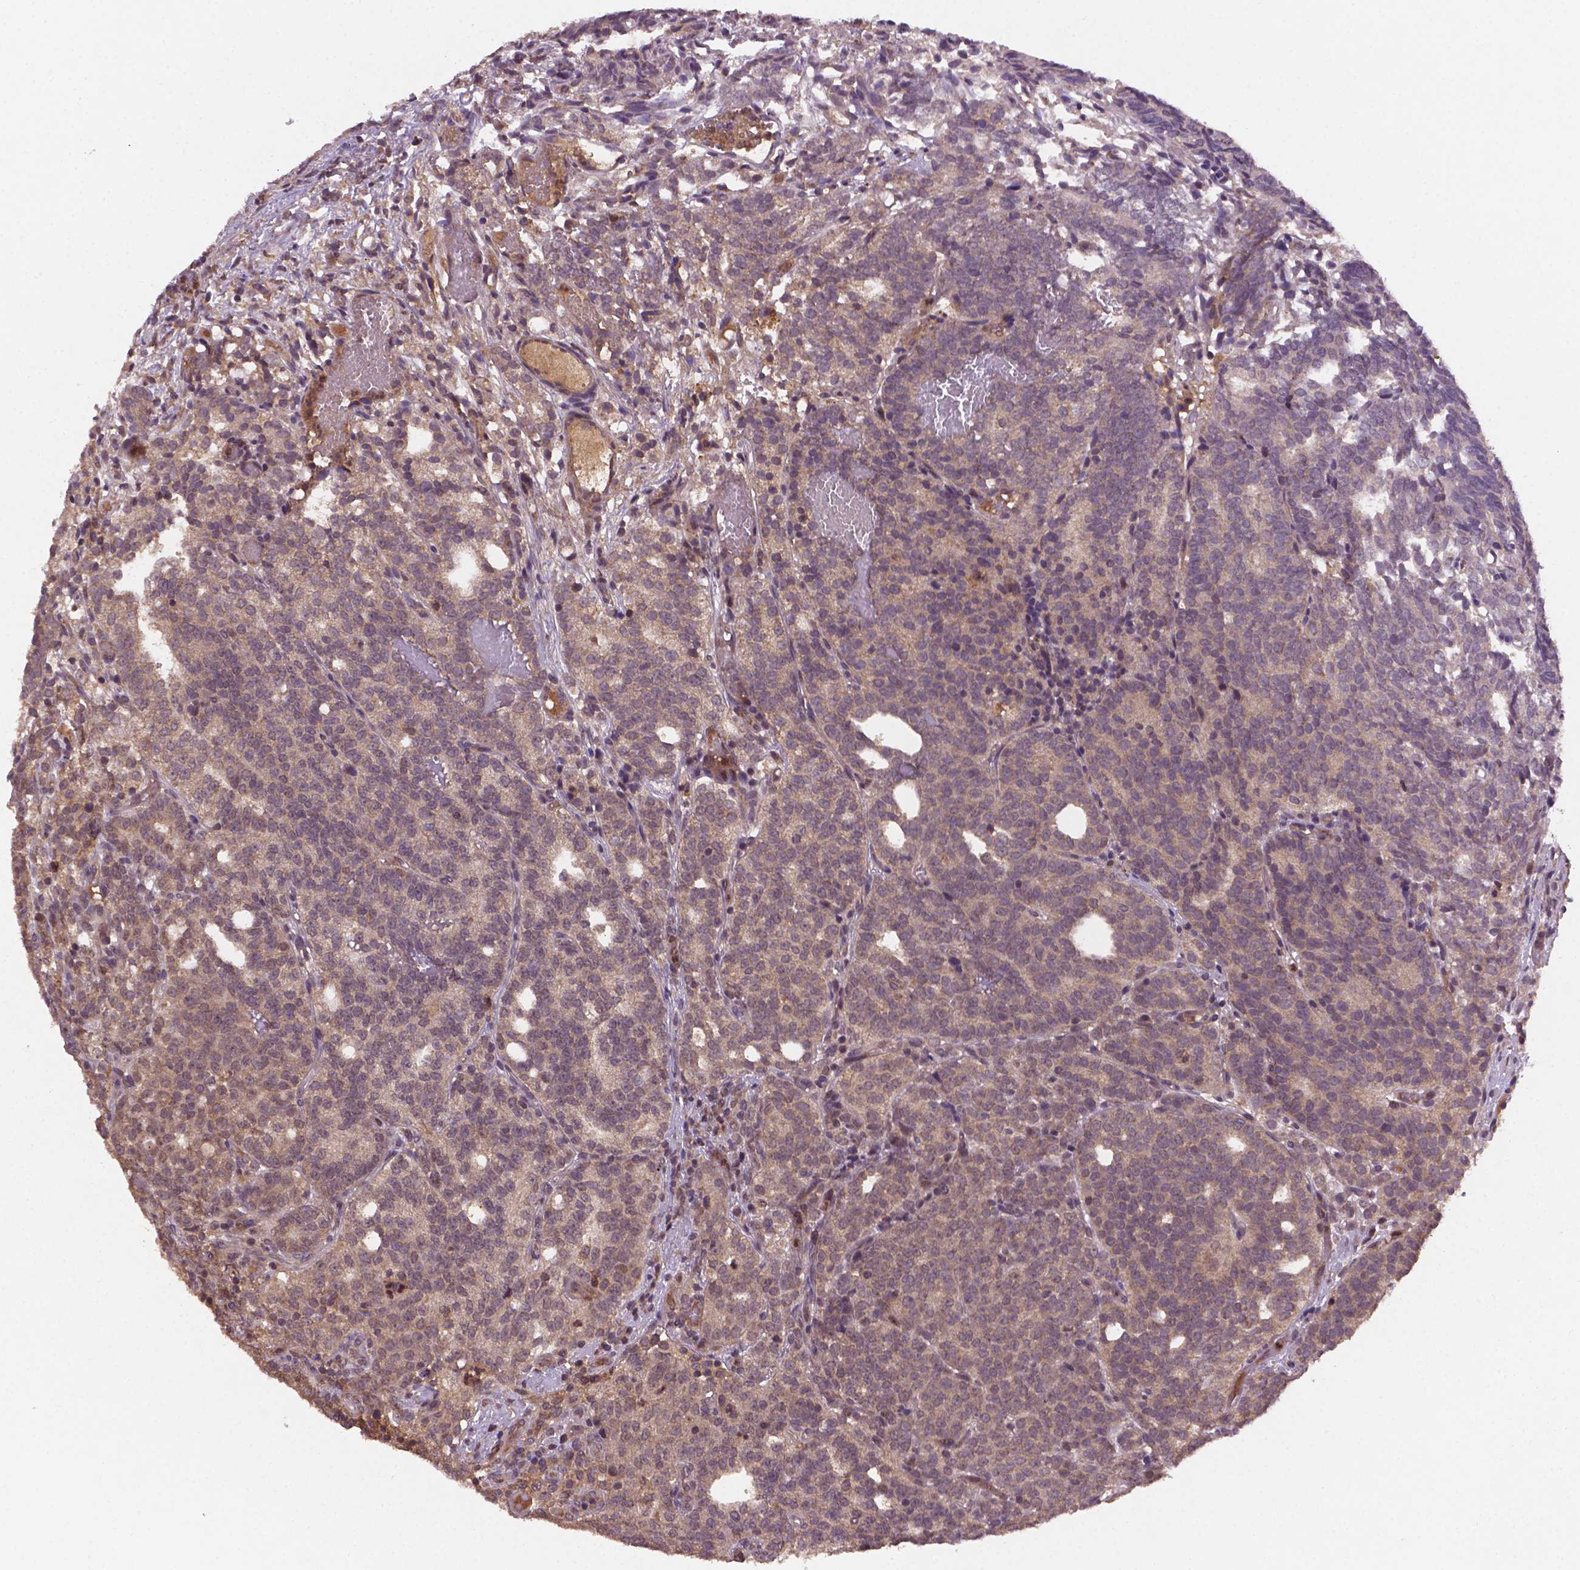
{"staining": {"intensity": "weak", "quantity": "<25%", "location": "cytoplasmic/membranous"}, "tissue": "prostate cancer", "cell_type": "Tumor cells", "image_type": "cancer", "snomed": [{"axis": "morphology", "description": "Adenocarcinoma, High grade"}, {"axis": "topography", "description": "Prostate"}], "caption": "Tumor cells show no significant protein staining in prostate cancer. The staining is performed using DAB (3,3'-diaminobenzidine) brown chromogen with nuclei counter-stained in using hematoxylin.", "gene": "NIPAL2", "patient": {"sex": "male", "age": 53}}